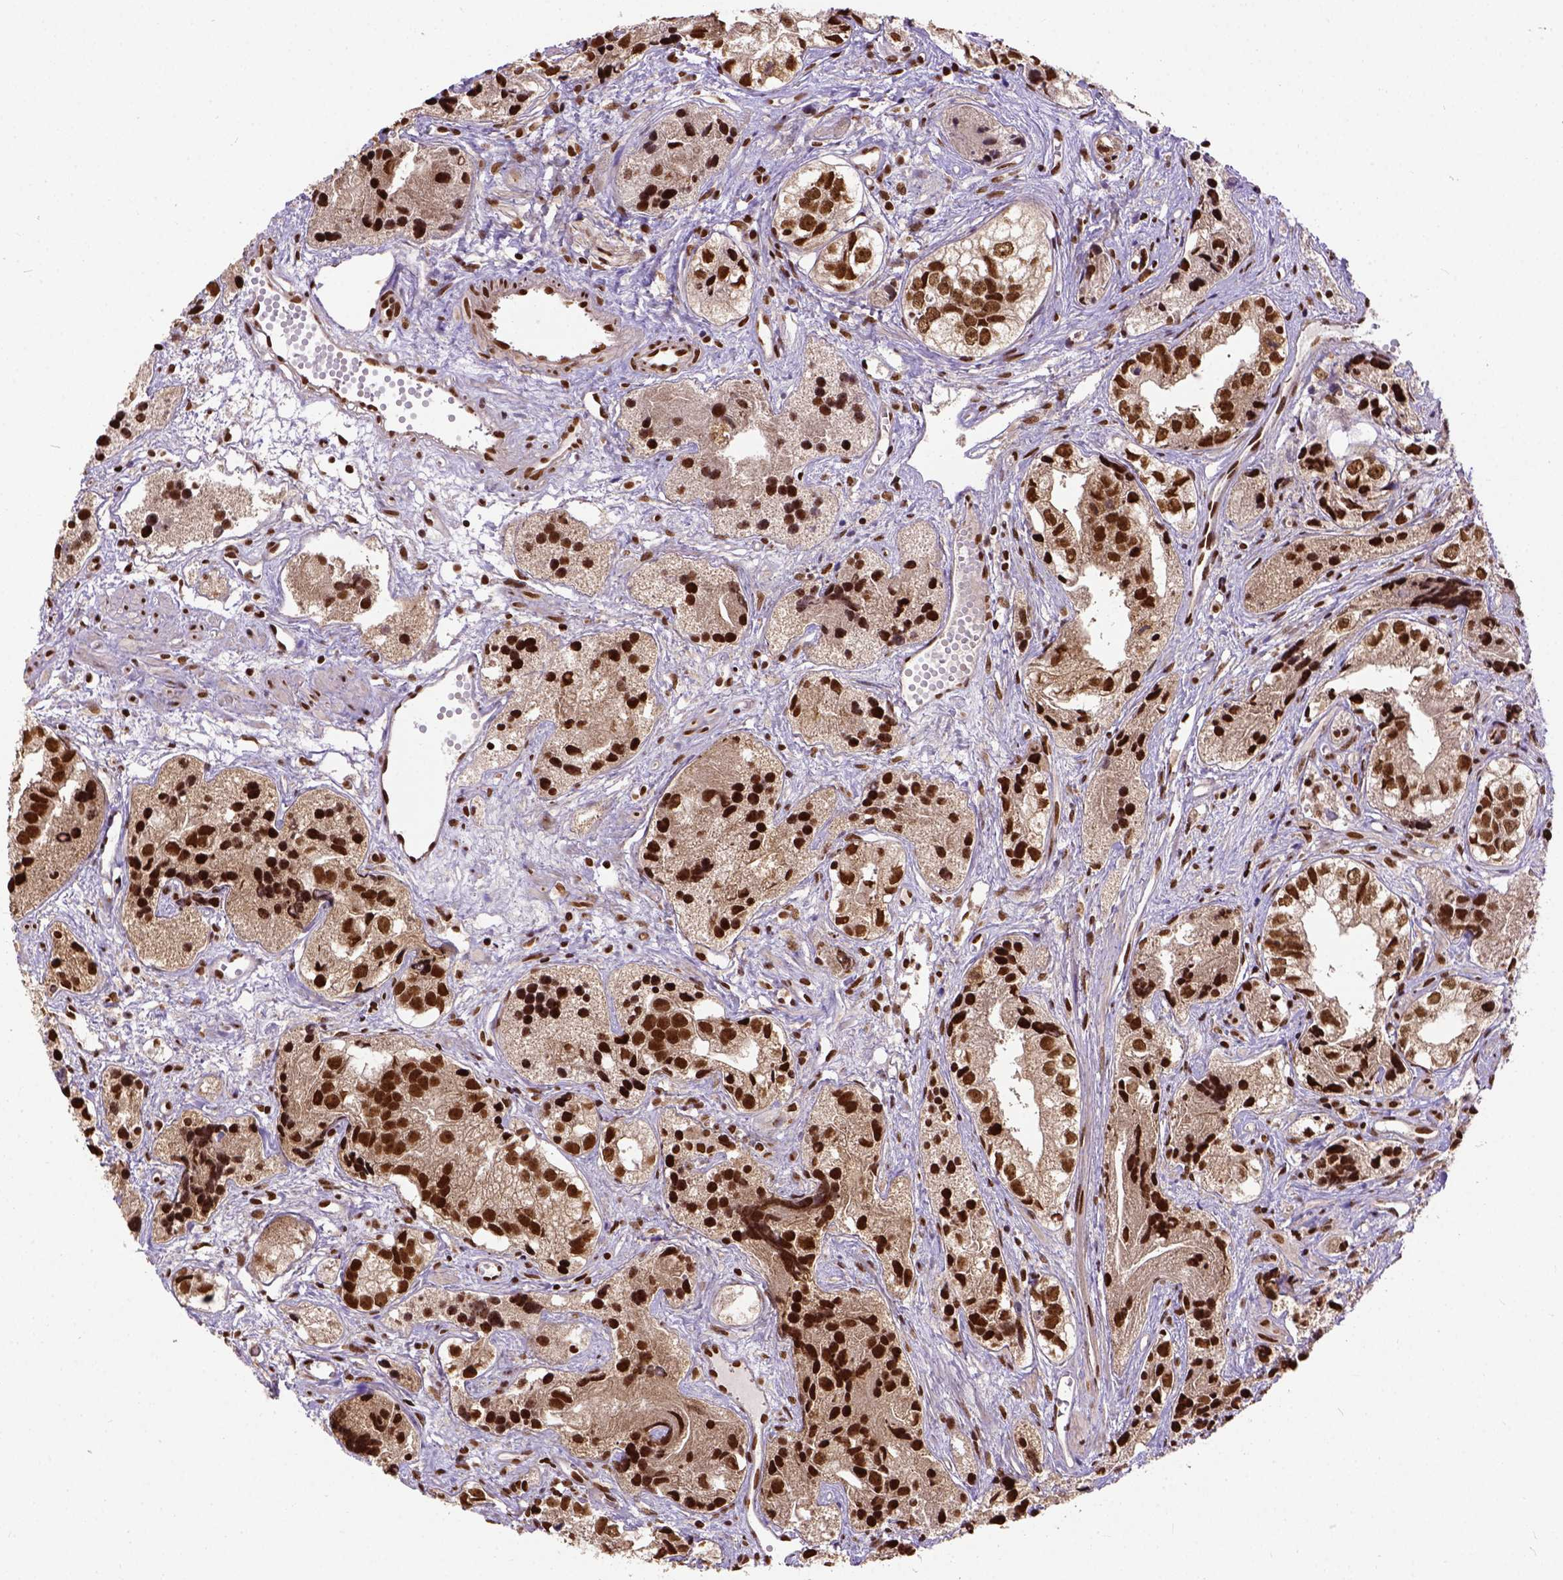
{"staining": {"intensity": "strong", "quantity": ">75%", "location": "nuclear"}, "tissue": "prostate cancer", "cell_type": "Tumor cells", "image_type": "cancer", "snomed": [{"axis": "morphology", "description": "Adenocarcinoma, High grade"}, {"axis": "topography", "description": "Prostate"}], "caption": "Tumor cells display high levels of strong nuclear staining in approximately >75% of cells in prostate adenocarcinoma (high-grade).", "gene": "NACC1", "patient": {"sex": "male", "age": 68}}